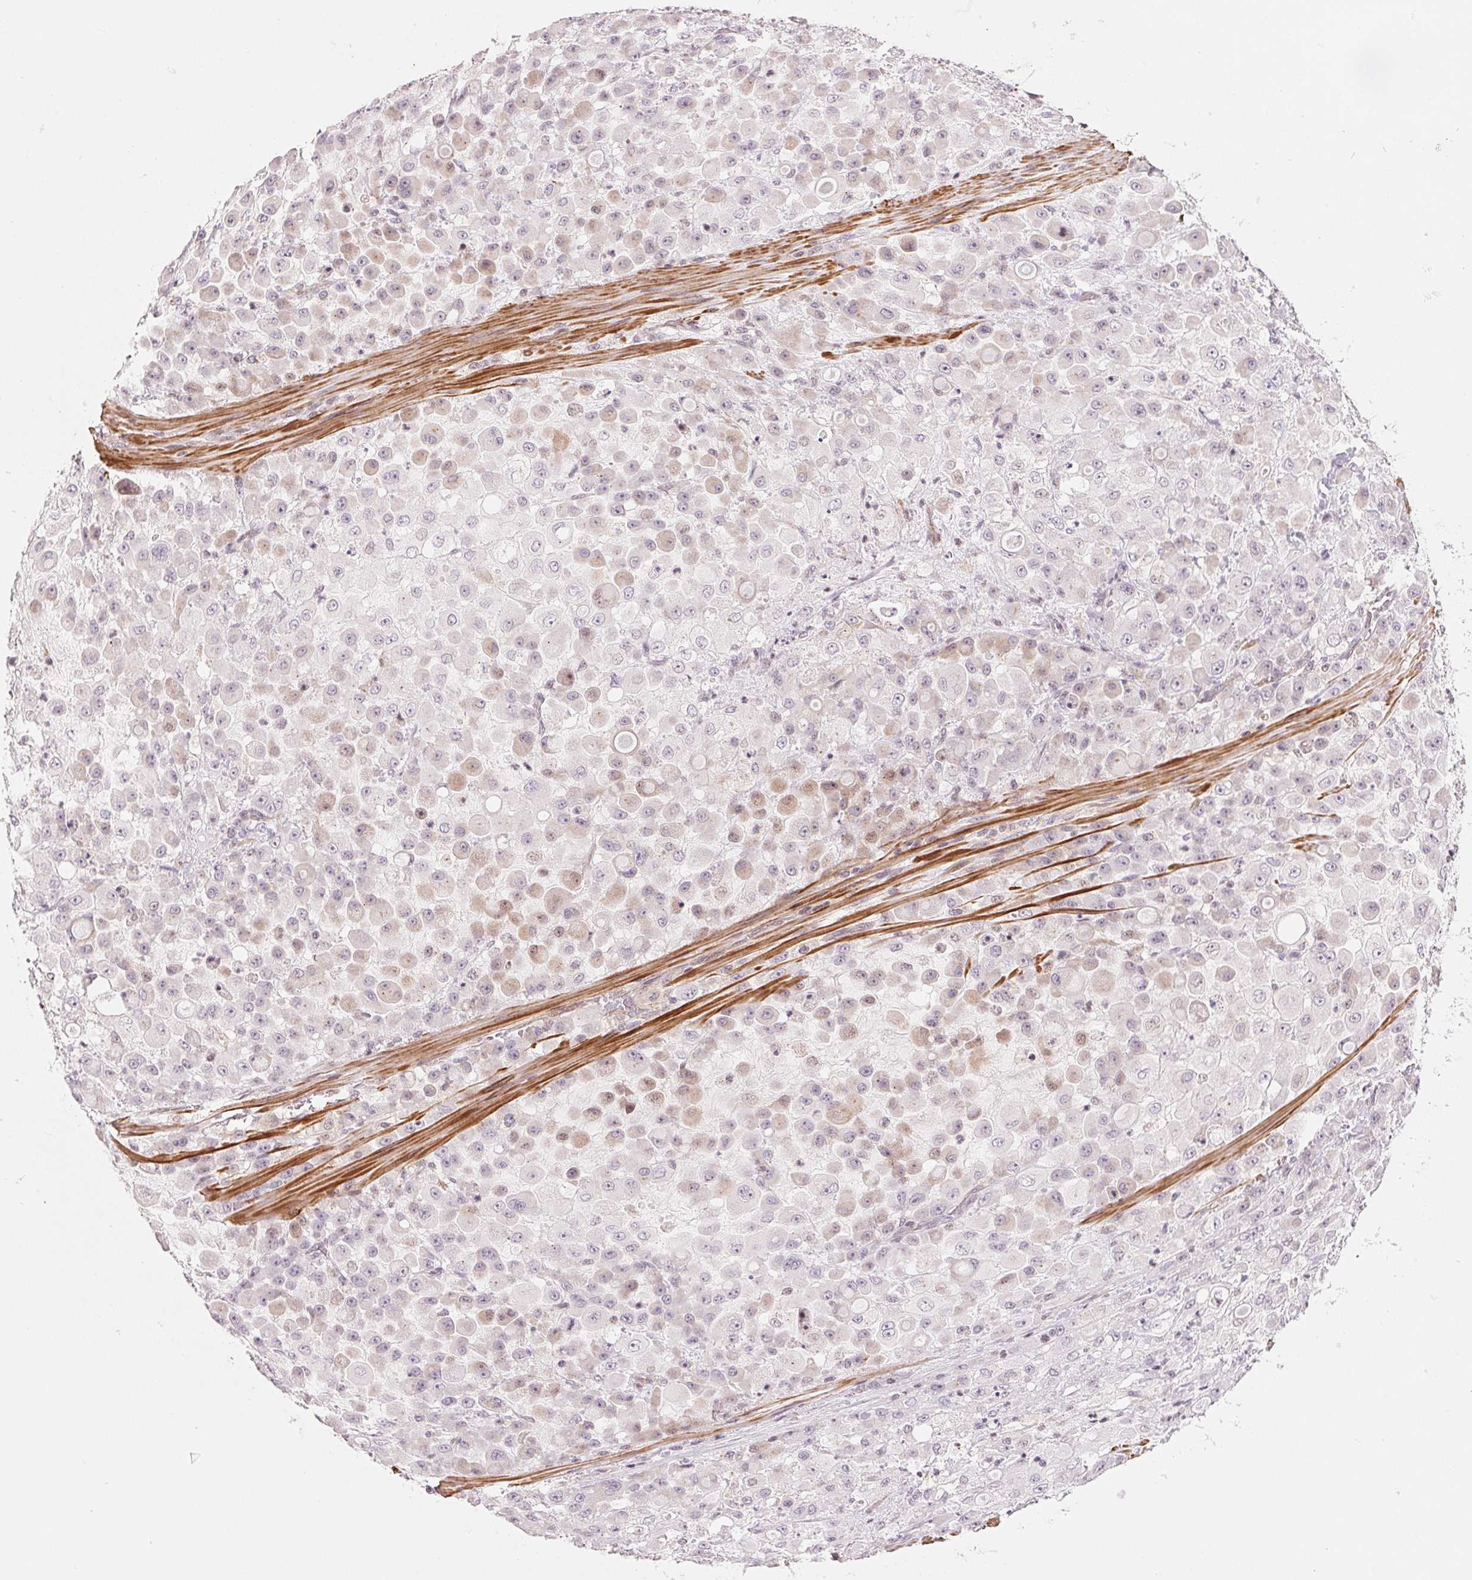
{"staining": {"intensity": "weak", "quantity": "25%-75%", "location": "cytoplasmic/membranous"}, "tissue": "stomach cancer", "cell_type": "Tumor cells", "image_type": "cancer", "snomed": [{"axis": "morphology", "description": "Adenocarcinoma, NOS"}, {"axis": "topography", "description": "Stomach"}], "caption": "Weak cytoplasmic/membranous protein positivity is appreciated in about 25%-75% of tumor cells in adenocarcinoma (stomach).", "gene": "SLC17A4", "patient": {"sex": "female", "age": 76}}